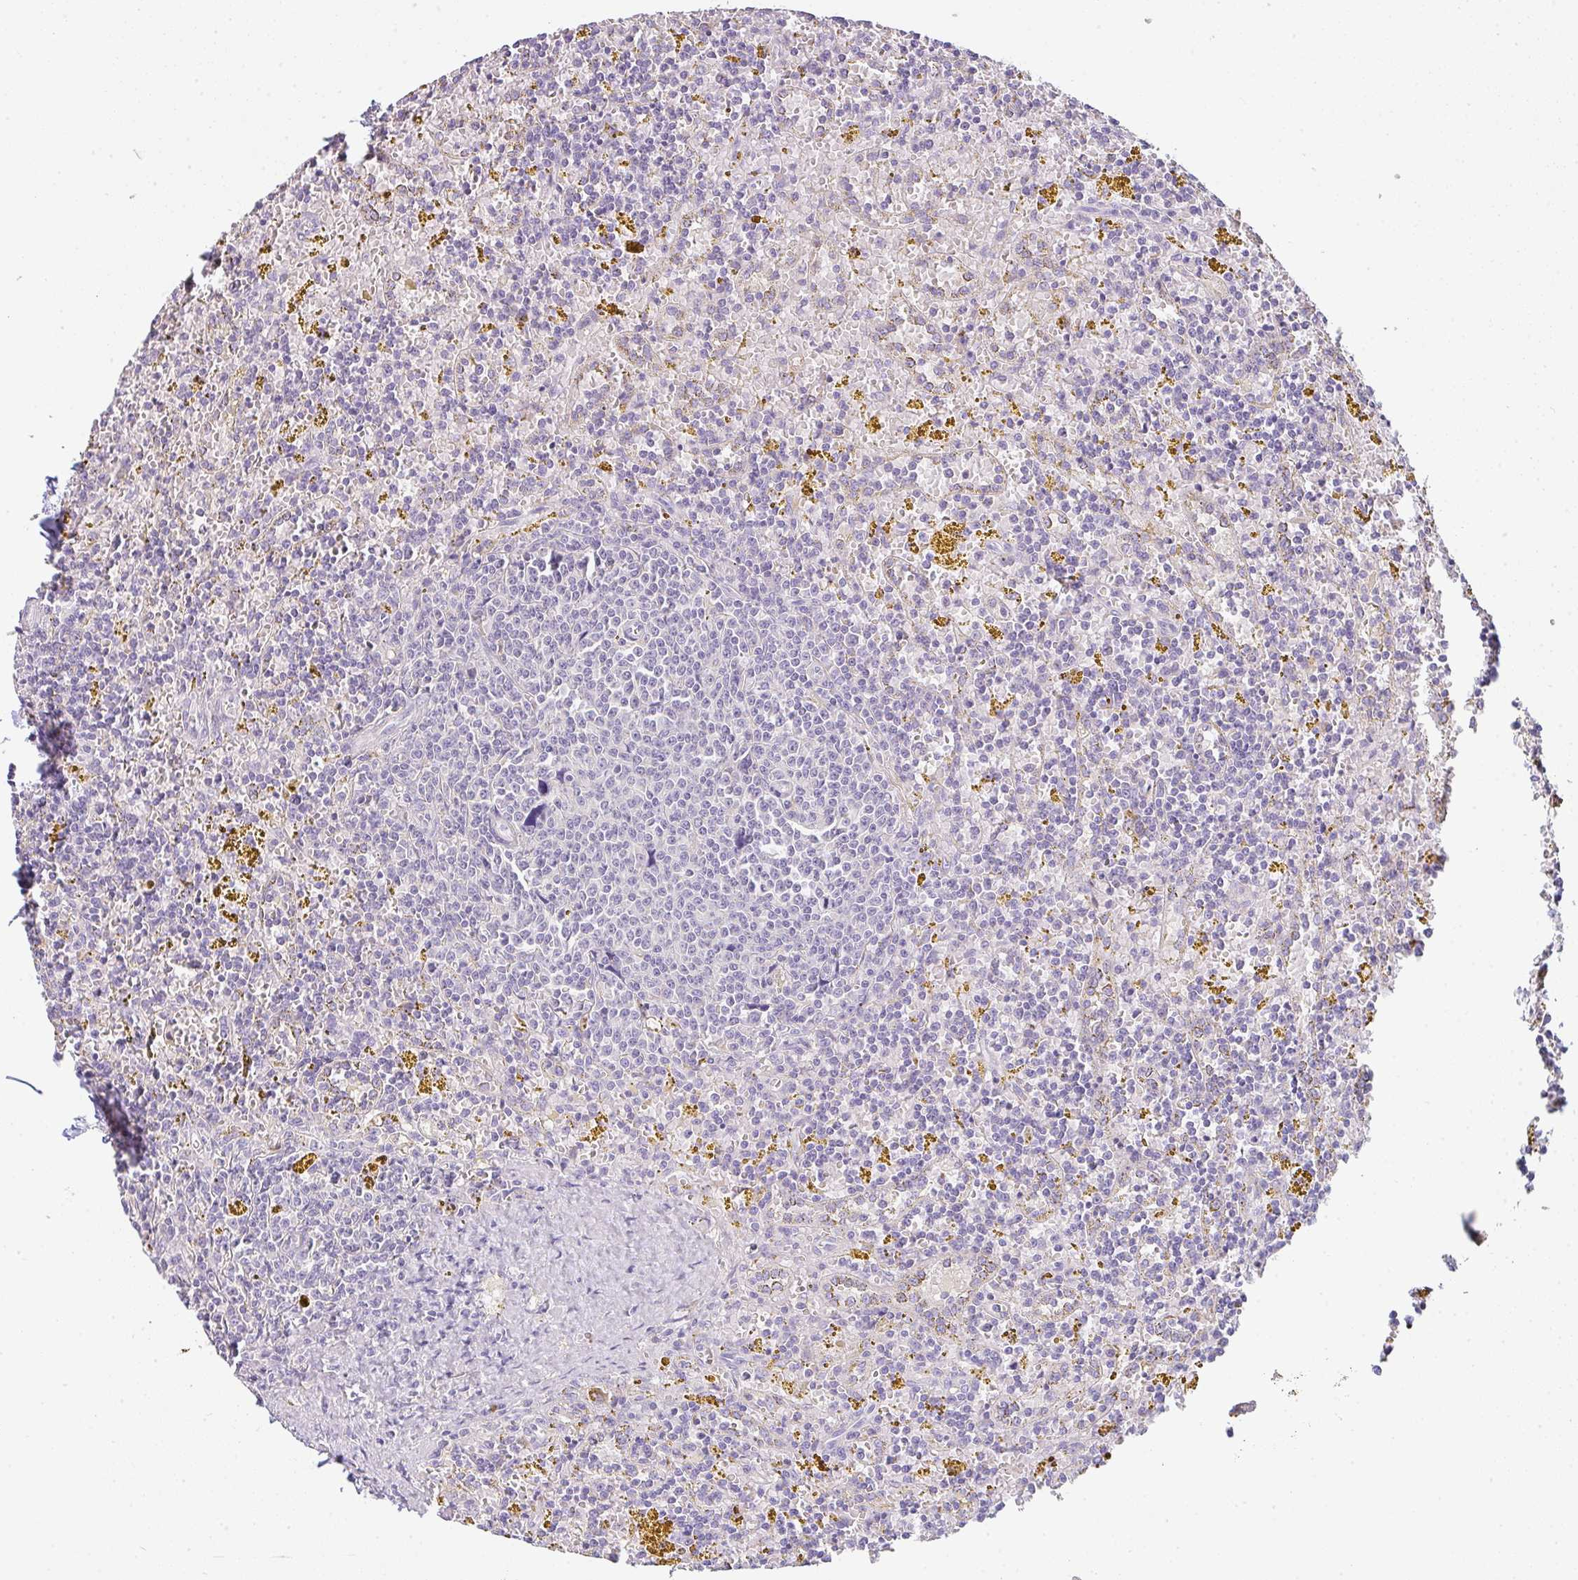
{"staining": {"intensity": "negative", "quantity": "none", "location": "none"}, "tissue": "lymphoma", "cell_type": "Tumor cells", "image_type": "cancer", "snomed": [{"axis": "morphology", "description": "Malignant lymphoma, non-Hodgkin's type, Low grade"}, {"axis": "topography", "description": "Spleen"}, {"axis": "topography", "description": "Lymph node"}], "caption": "DAB immunohistochemical staining of malignant lymphoma, non-Hodgkin's type (low-grade) demonstrates no significant staining in tumor cells. (DAB IHC, high magnification).", "gene": "ZNF215", "patient": {"sex": "female", "age": 66}}